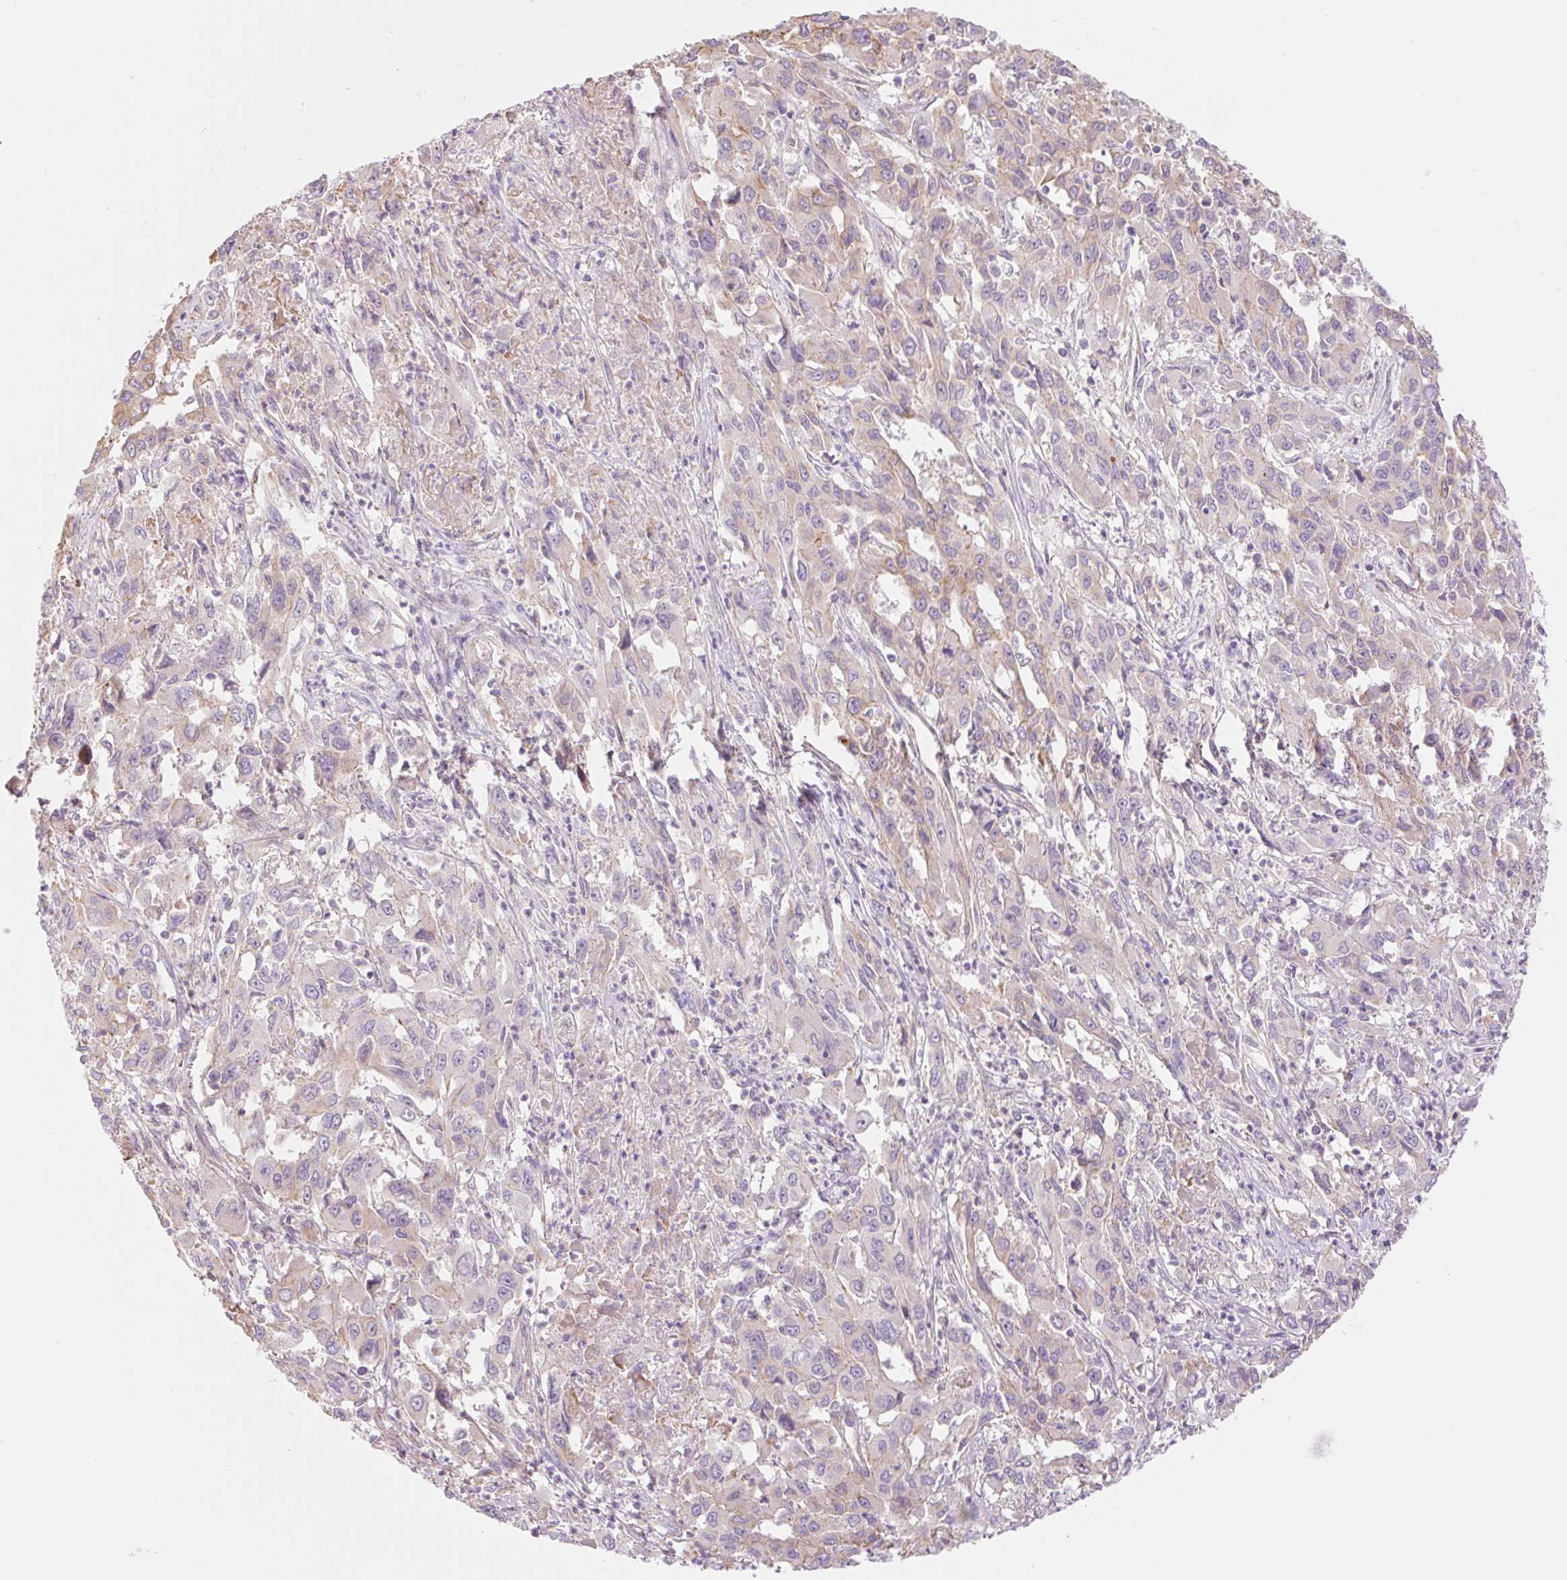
{"staining": {"intensity": "weak", "quantity": "<25%", "location": "cytoplasmic/membranous"}, "tissue": "liver cancer", "cell_type": "Tumor cells", "image_type": "cancer", "snomed": [{"axis": "morphology", "description": "Carcinoma, Hepatocellular, NOS"}, {"axis": "topography", "description": "Liver"}], "caption": "Tumor cells are negative for protein expression in human liver hepatocellular carcinoma. (DAB immunohistochemistry (IHC) visualized using brightfield microscopy, high magnification).", "gene": "NLRP5", "patient": {"sex": "male", "age": 63}}